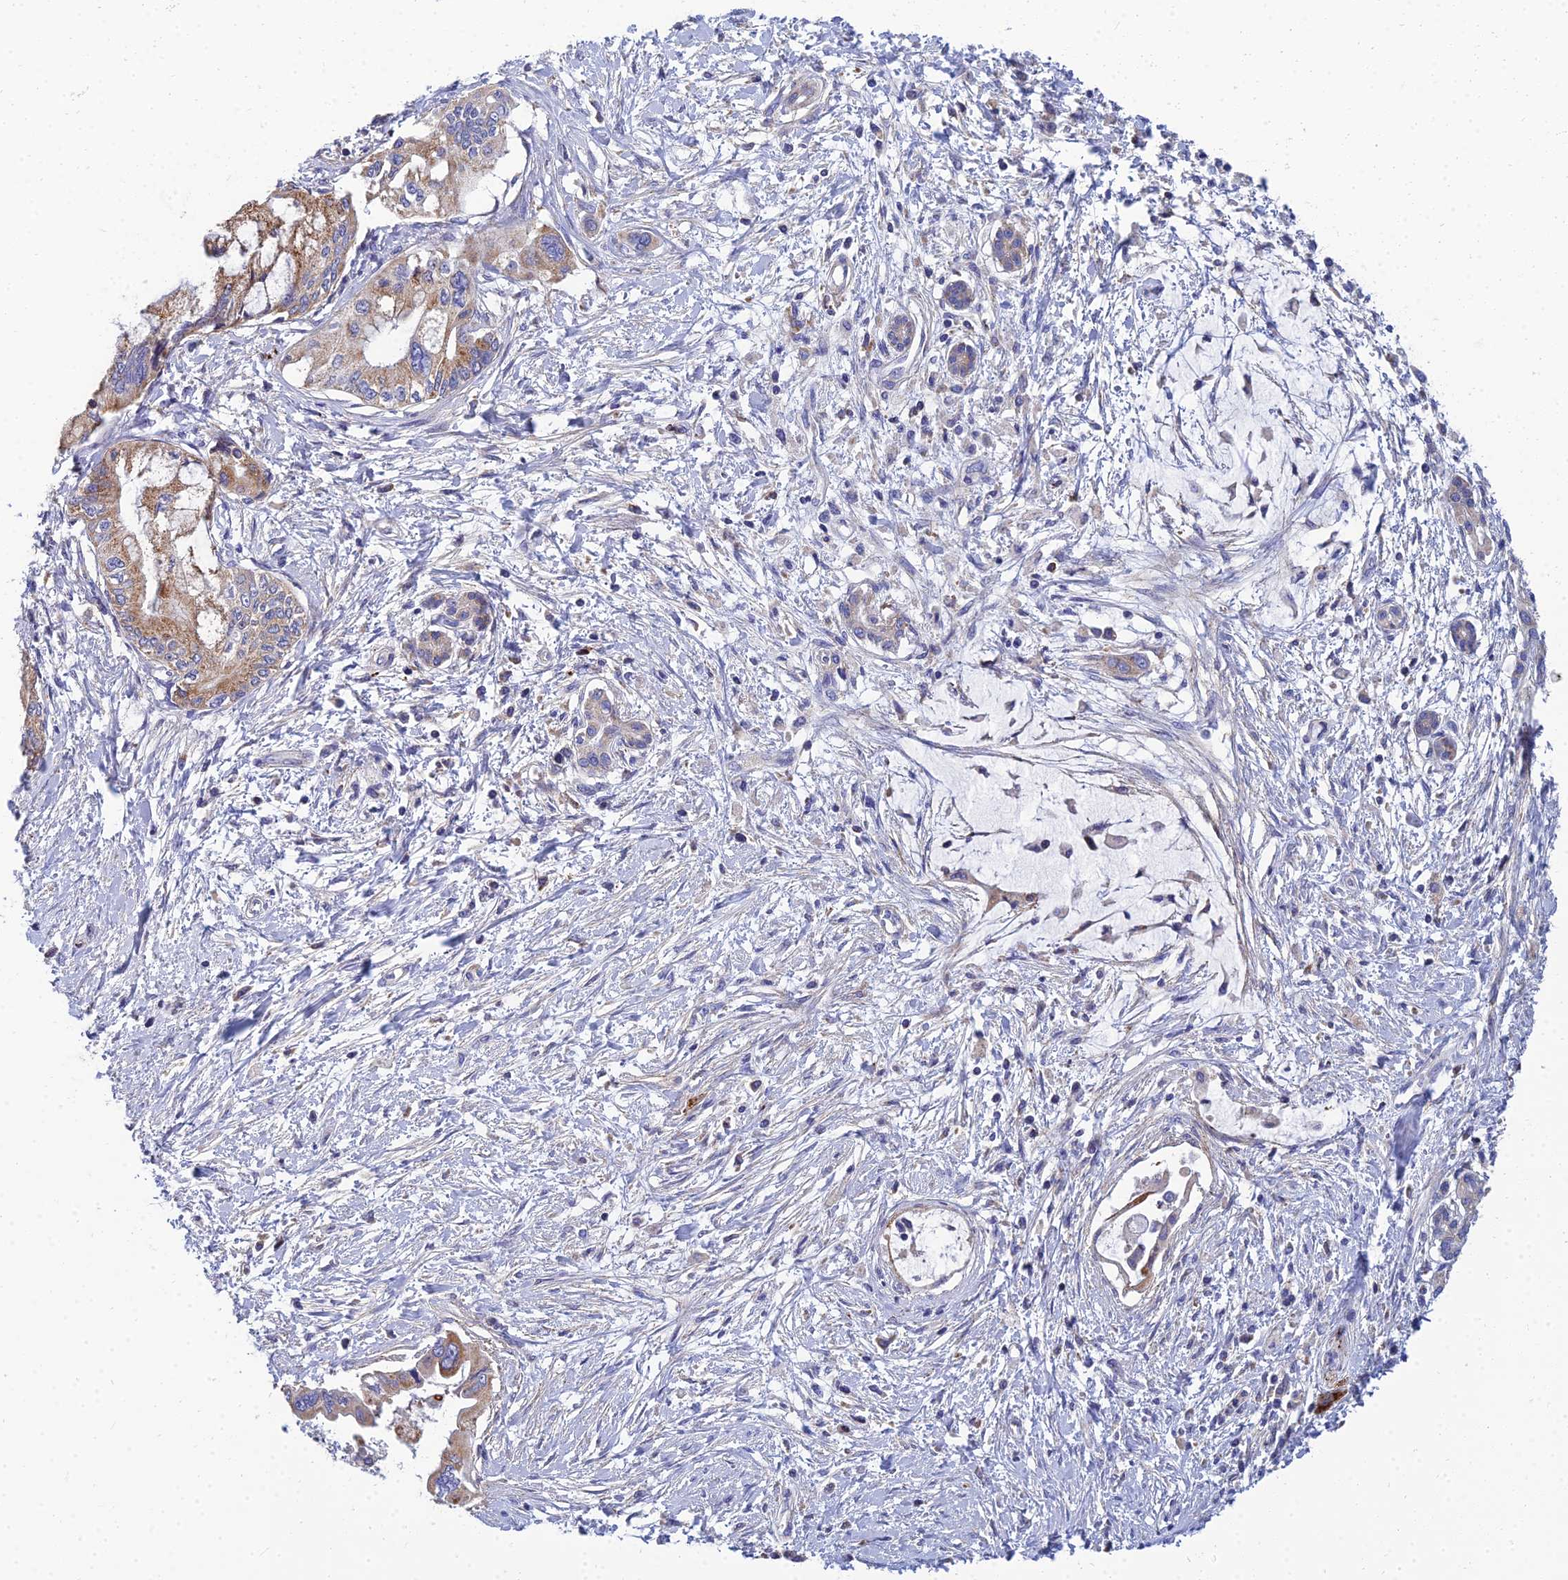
{"staining": {"intensity": "moderate", "quantity": ">75%", "location": "cytoplasmic/membranous"}, "tissue": "pancreatic cancer", "cell_type": "Tumor cells", "image_type": "cancer", "snomed": [{"axis": "morphology", "description": "Adenocarcinoma, NOS"}, {"axis": "topography", "description": "Pancreas"}], "caption": "Immunohistochemistry (IHC) photomicrograph of human pancreatic cancer stained for a protein (brown), which shows medium levels of moderate cytoplasmic/membranous positivity in about >75% of tumor cells.", "gene": "NPY", "patient": {"sex": "male", "age": 46}}